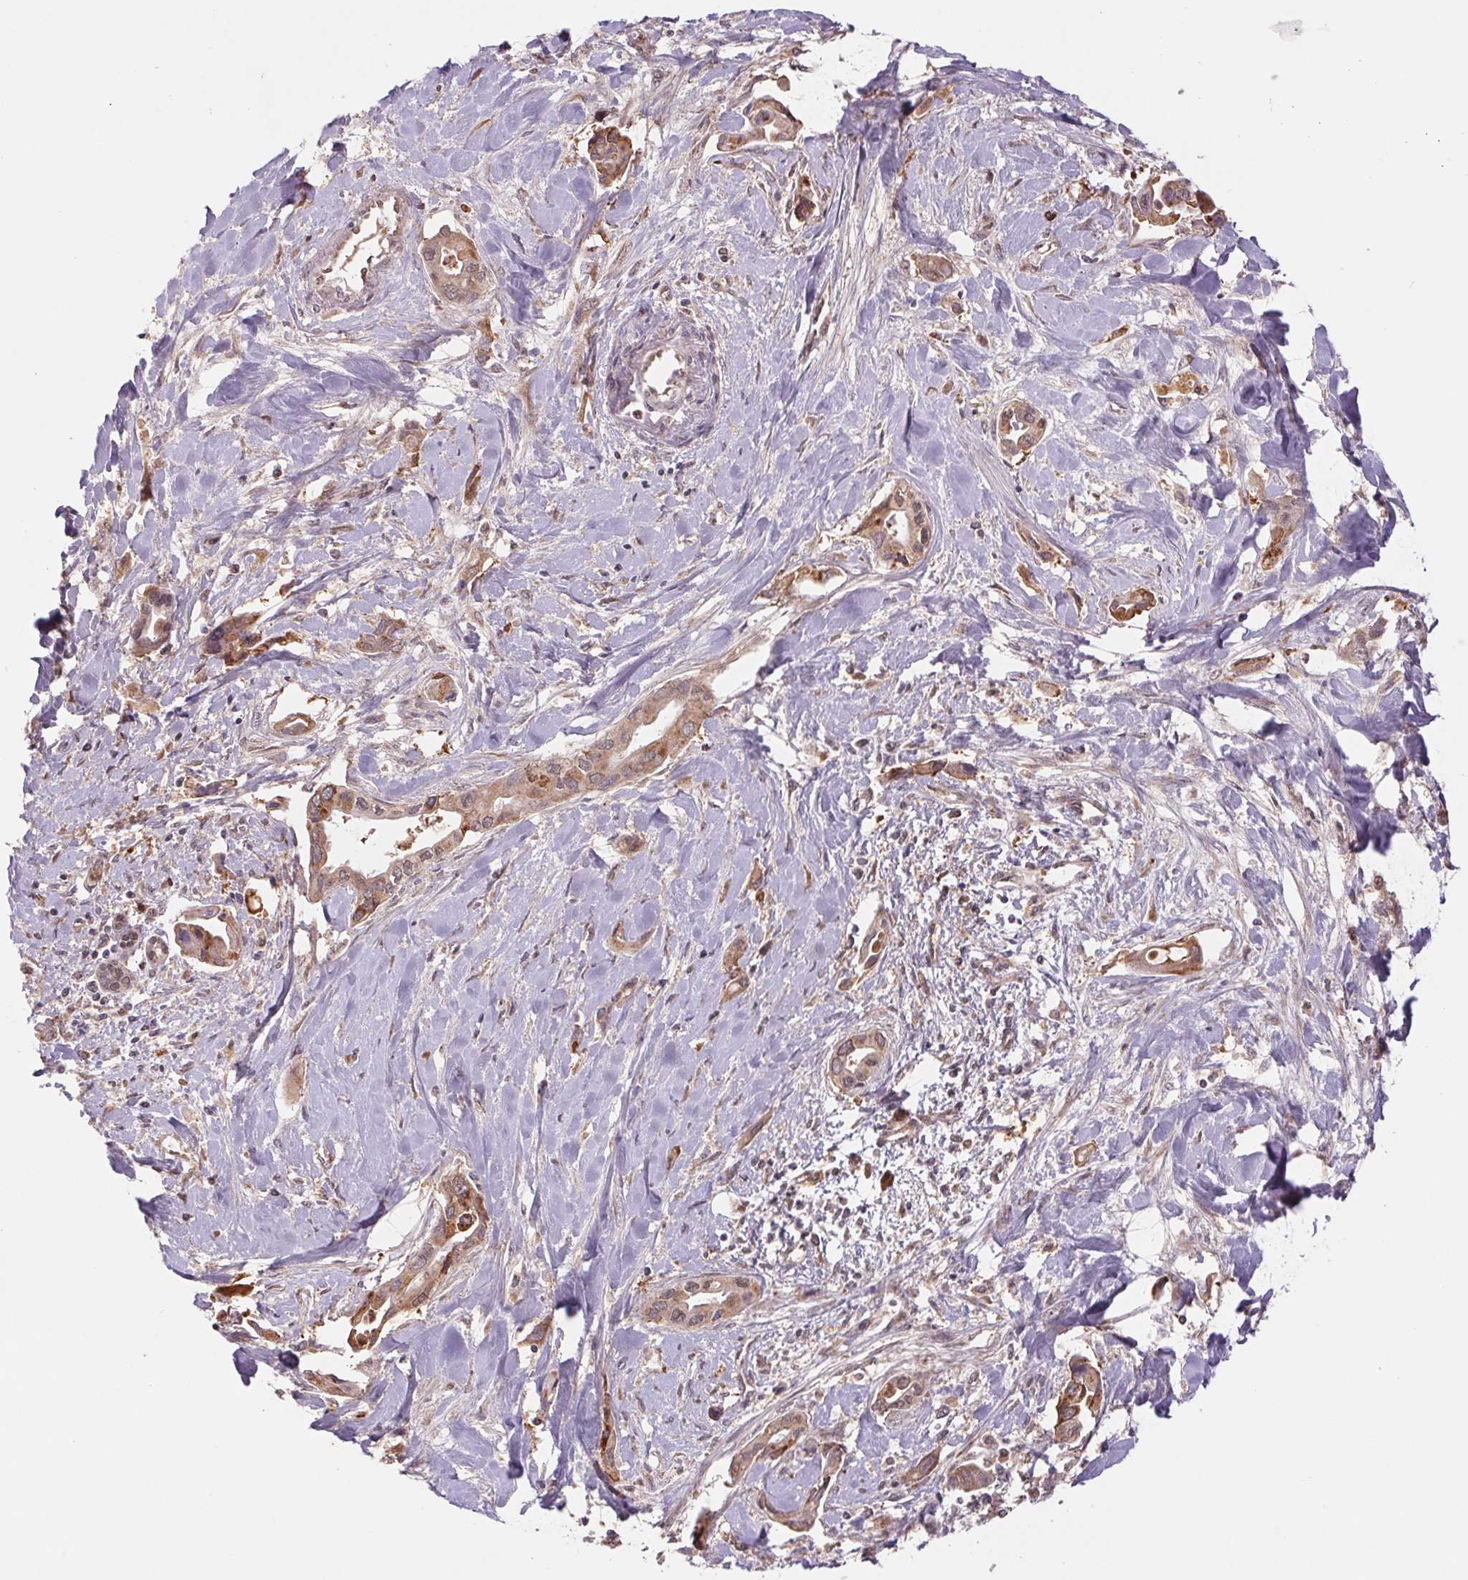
{"staining": {"intensity": "moderate", "quantity": ">75%", "location": "cytoplasmic/membranous"}, "tissue": "liver cancer", "cell_type": "Tumor cells", "image_type": "cancer", "snomed": [{"axis": "morphology", "description": "Cholangiocarcinoma"}, {"axis": "topography", "description": "Liver"}], "caption": "Liver cancer tissue exhibits moderate cytoplasmic/membranous positivity in about >75% of tumor cells, visualized by immunohistochemistry. The protein of interest is stained brown, and the nuclei are stained in blue (DAB IHC with brightfield microscopy, high magnification).", "gene": "RRM1", "patient": {"sex": "female", "age": 64}}